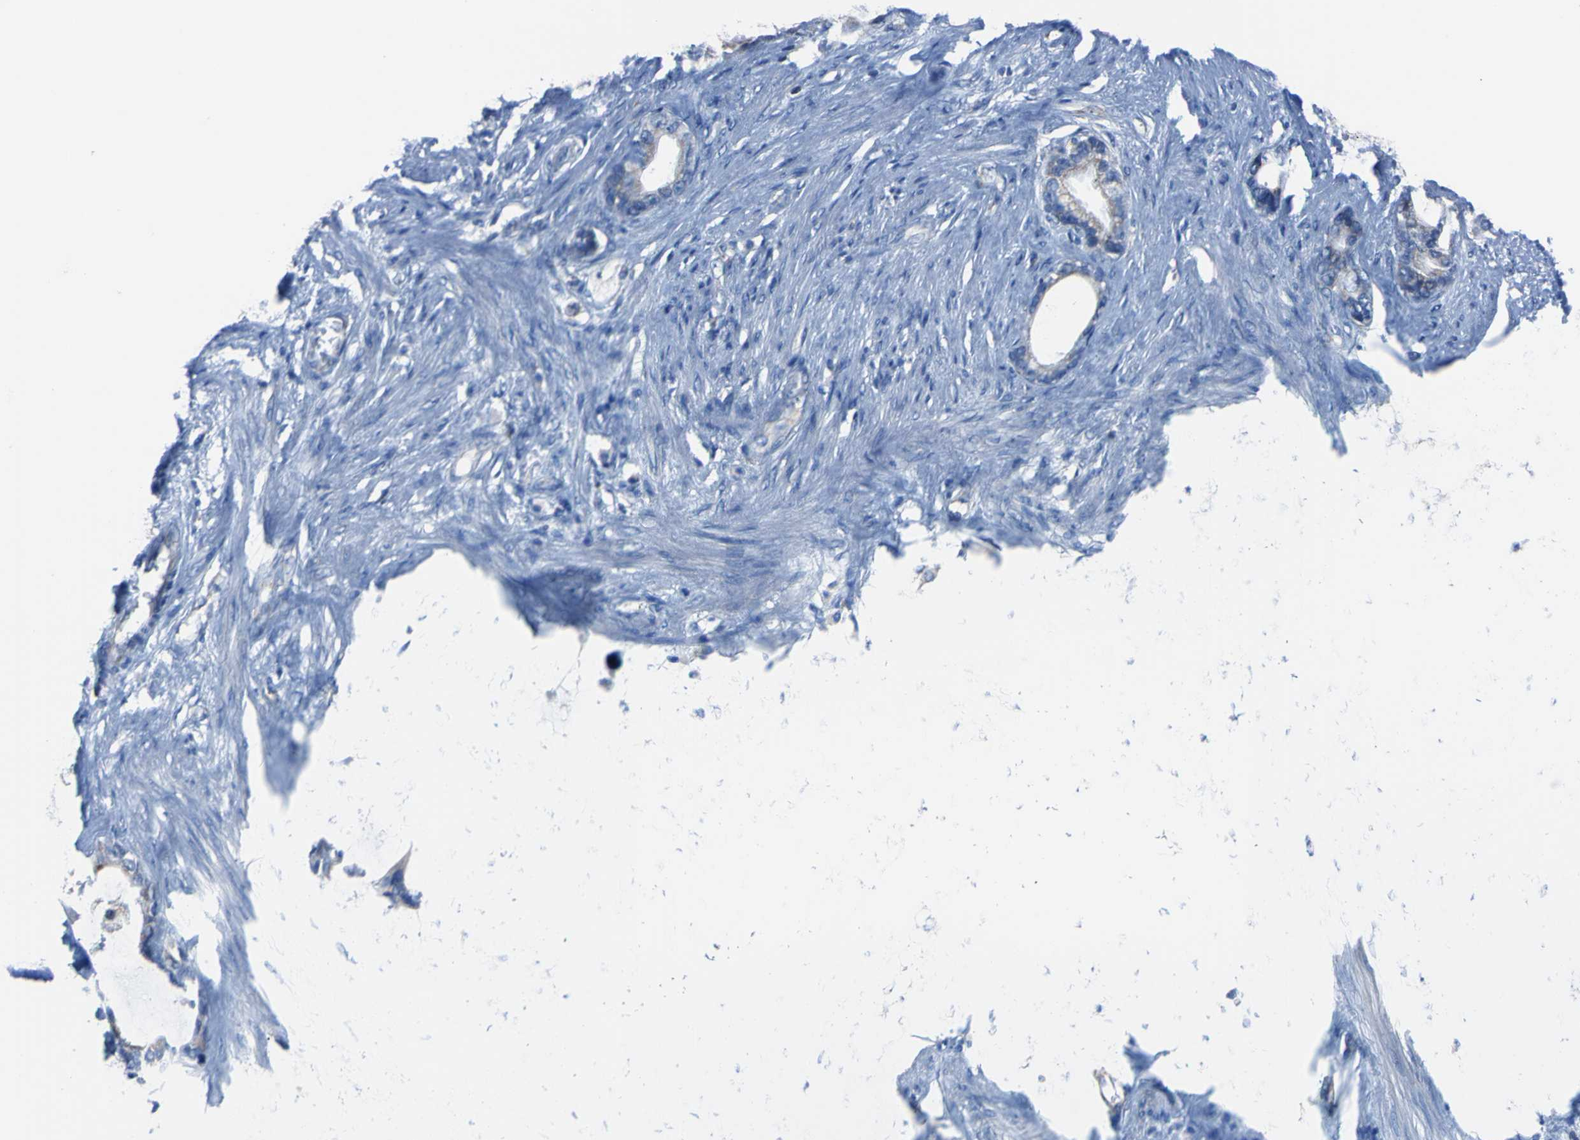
{"staining": {"intensity": "weak", "quantity": "25%-75%", "location": "cytoplasmic/membranous"}, "tissue": "stomach cancer", "cell_type": "Tumor cells", "image_type": "cancer", "snomed": [{"axis": "morphology", "description": "Adenocarcinoma, NOS"}, {"axis": "topography", "description": "Stomach"}], "caption": "Protein expression analysis of human stomach adenocarcinoma reveals weak cytoplasmic/membranous staining in about 25%-75% of tumor cells.", "gene": "CLPP", "patient": {"sex": "female", "age": 75}}